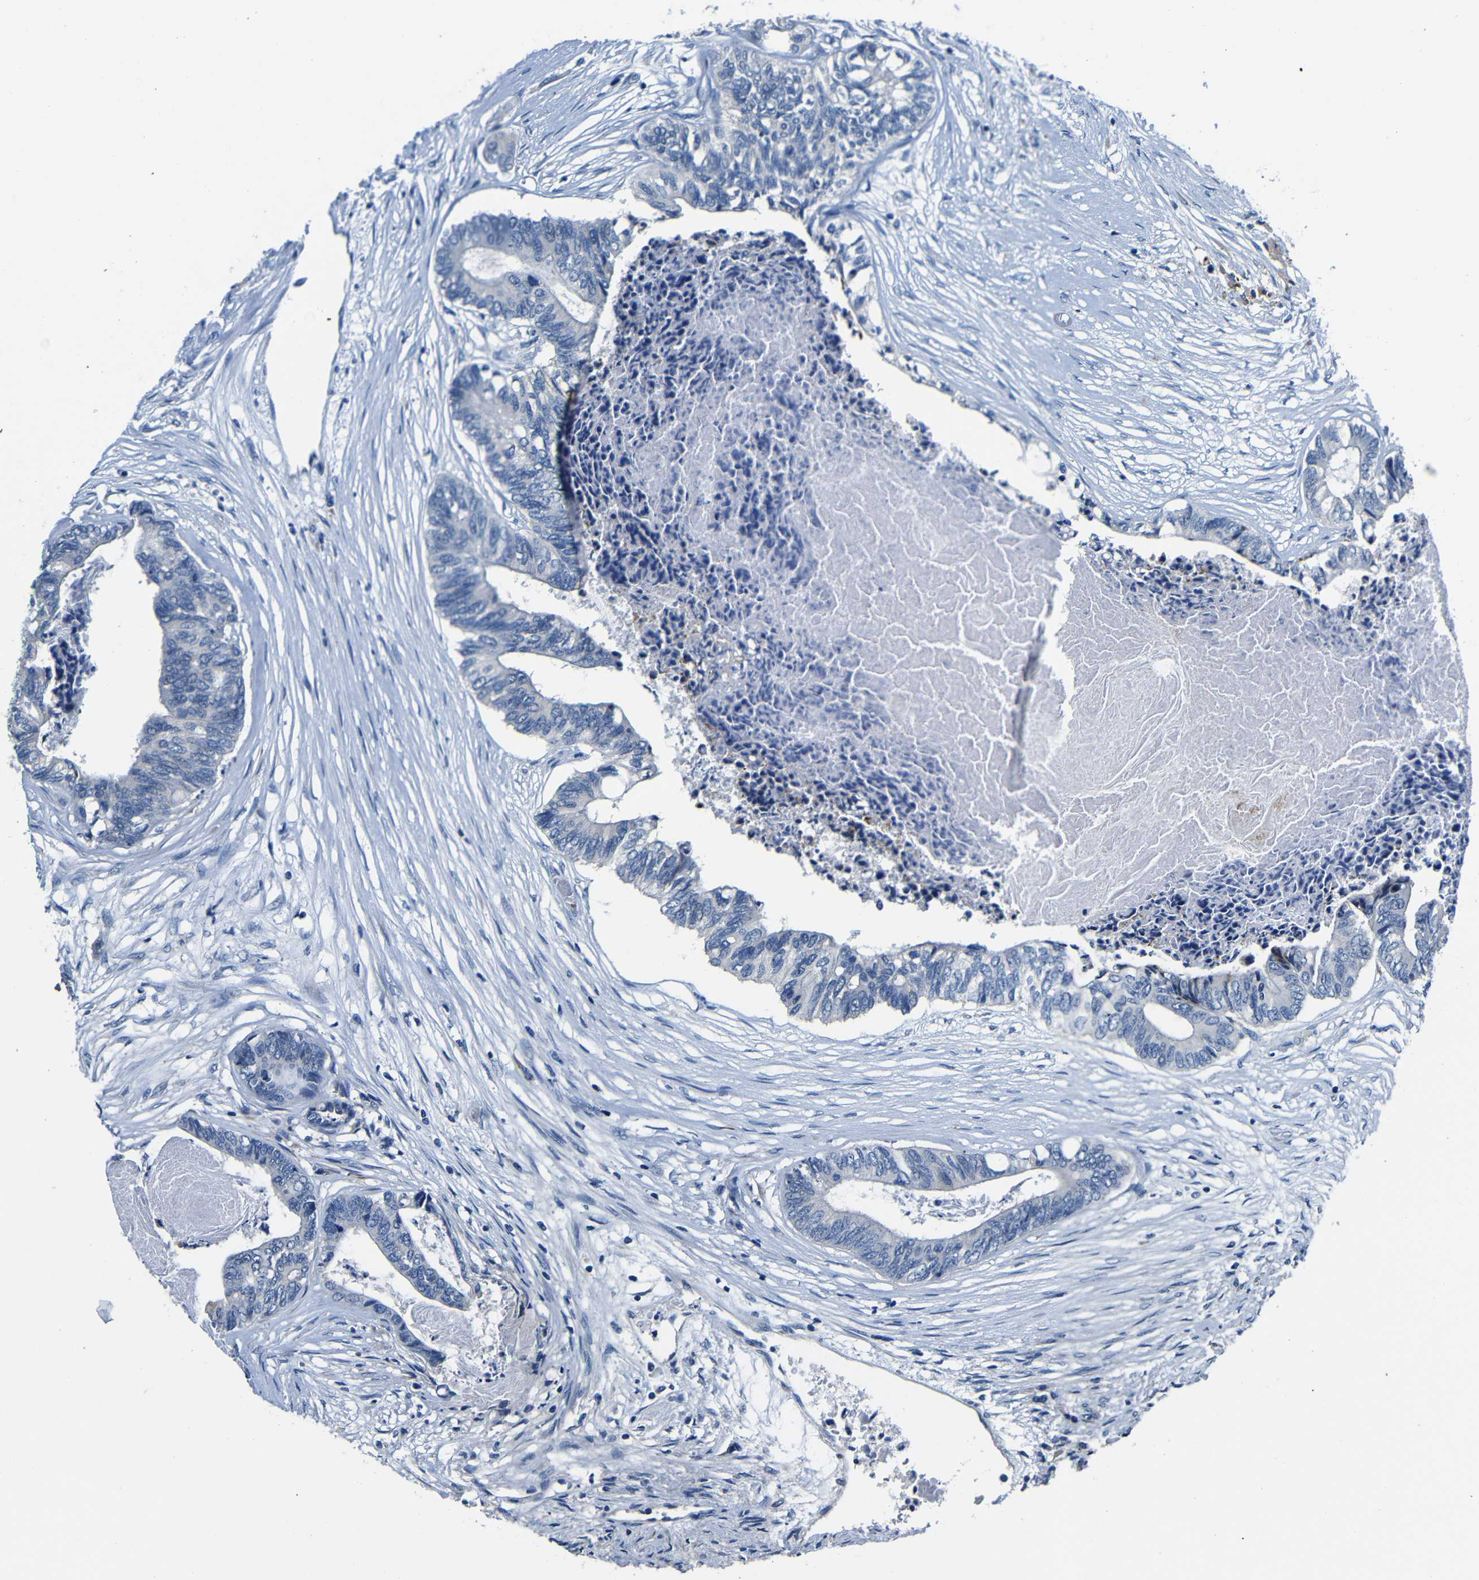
{"staining": {"intensity": "negative", "quantity": "none", "location": "none"}, "tissue": "colorectal cancer", "cell_type": "Tumor cells", "image_type": "cancer", "snomed": [{"axis": "morphology", "description": "Adenocarcinoma, NOS"}, {"axis": "topography", "description": "Rectum"}], "caption": "Tumor cells show no significant positivity in adenocarcinoma (colorectal).", "gene": "TNFAIP1", "patient": {"sex": "male", "age": 63}}